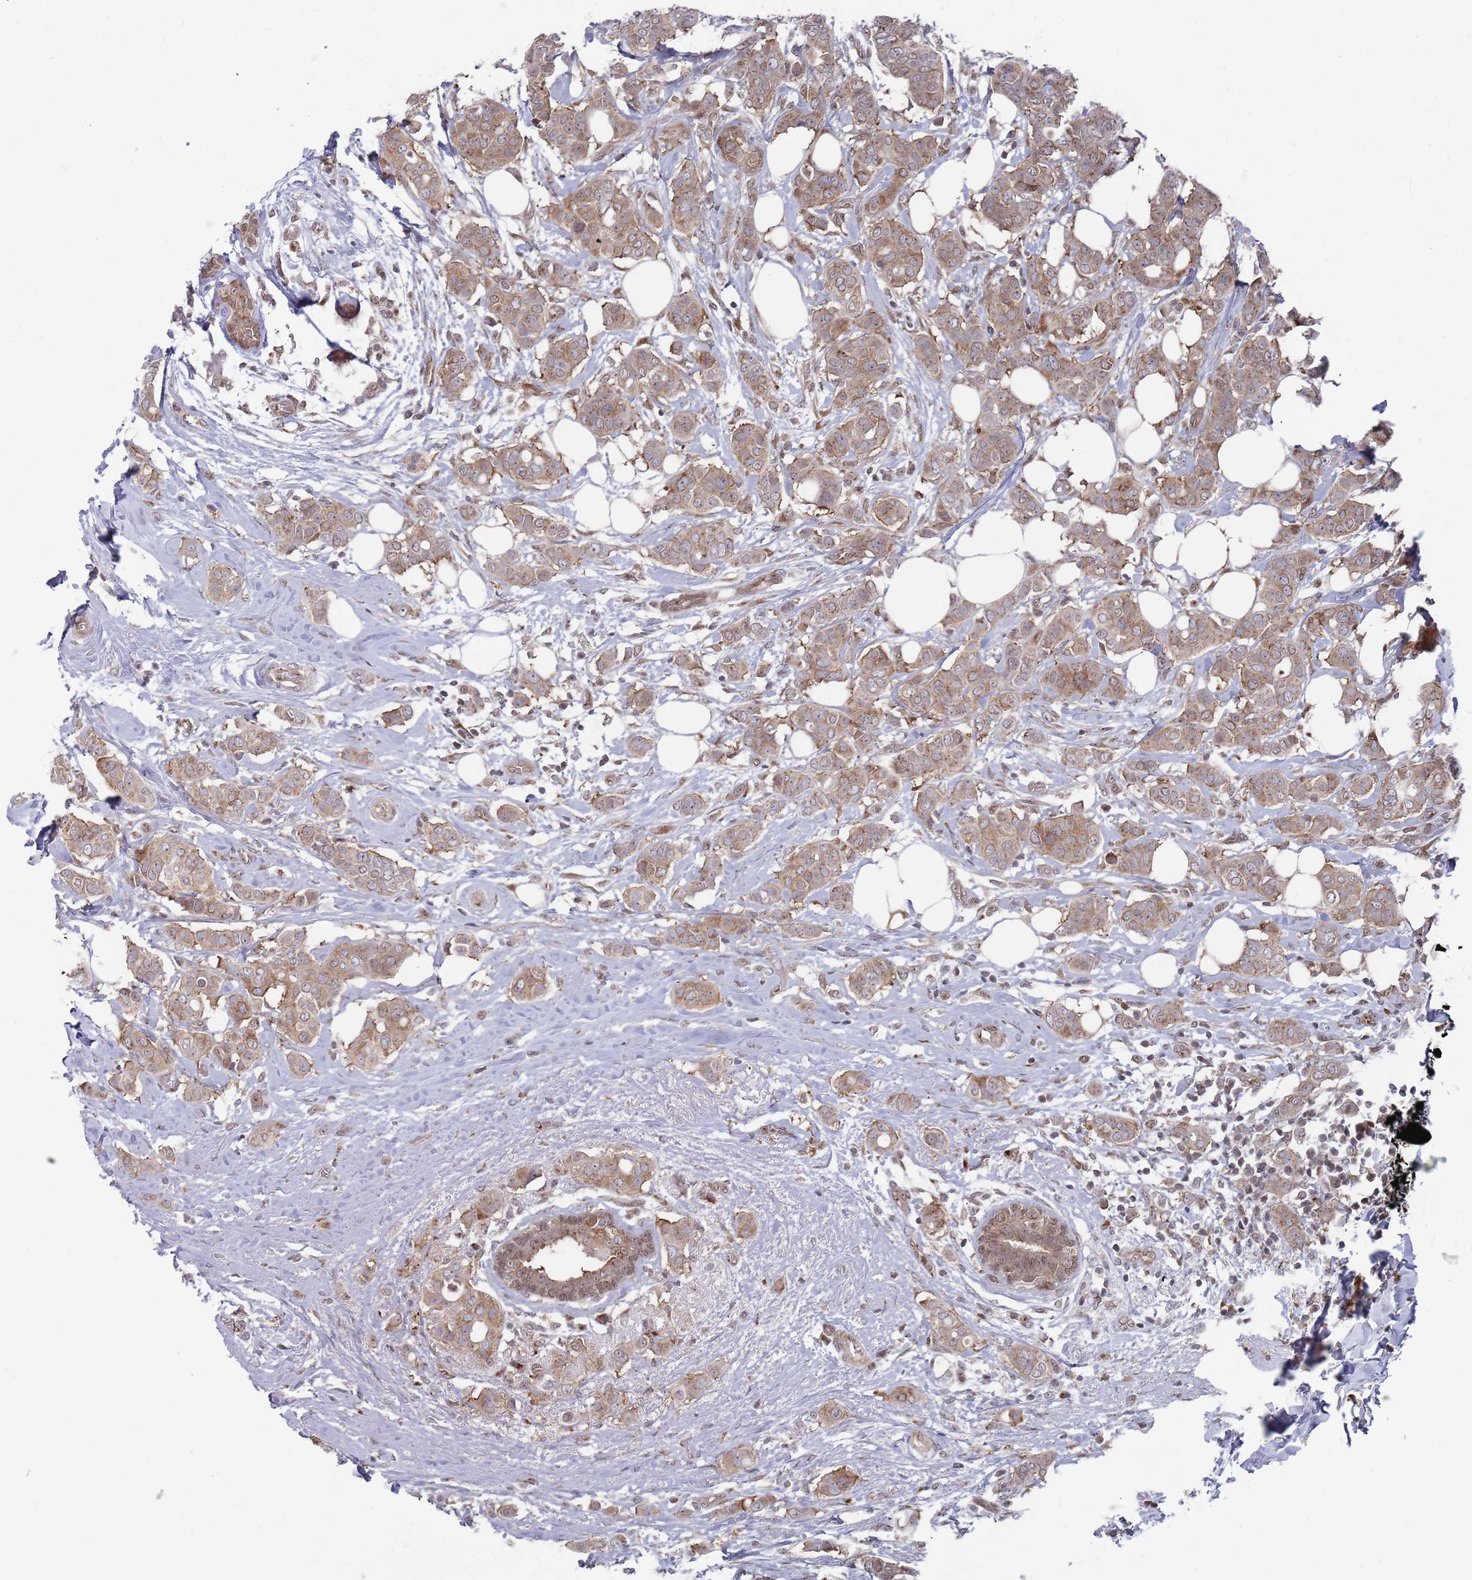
{"staining": {"intensity": "moderate", "quantity": ">75%", "location": "cytoplasmic/membranous"}, "tissue": "breast cancer", "cell_type": "Tumor cells", "image_type": "cancer", "snomed": [{"axis": "morphology", "description": "Lobular carcinoma"}, {"axis": "topography", "description": "Breast"}], "caption": "Moderate cytoplasmic/membranous expression is present in approximately >75% of tumor cells in breast lobular carcinoma. Nuclei are stained in blue.", "gene": "FMO4", "patient": {"sex": "female", "age": 51}}